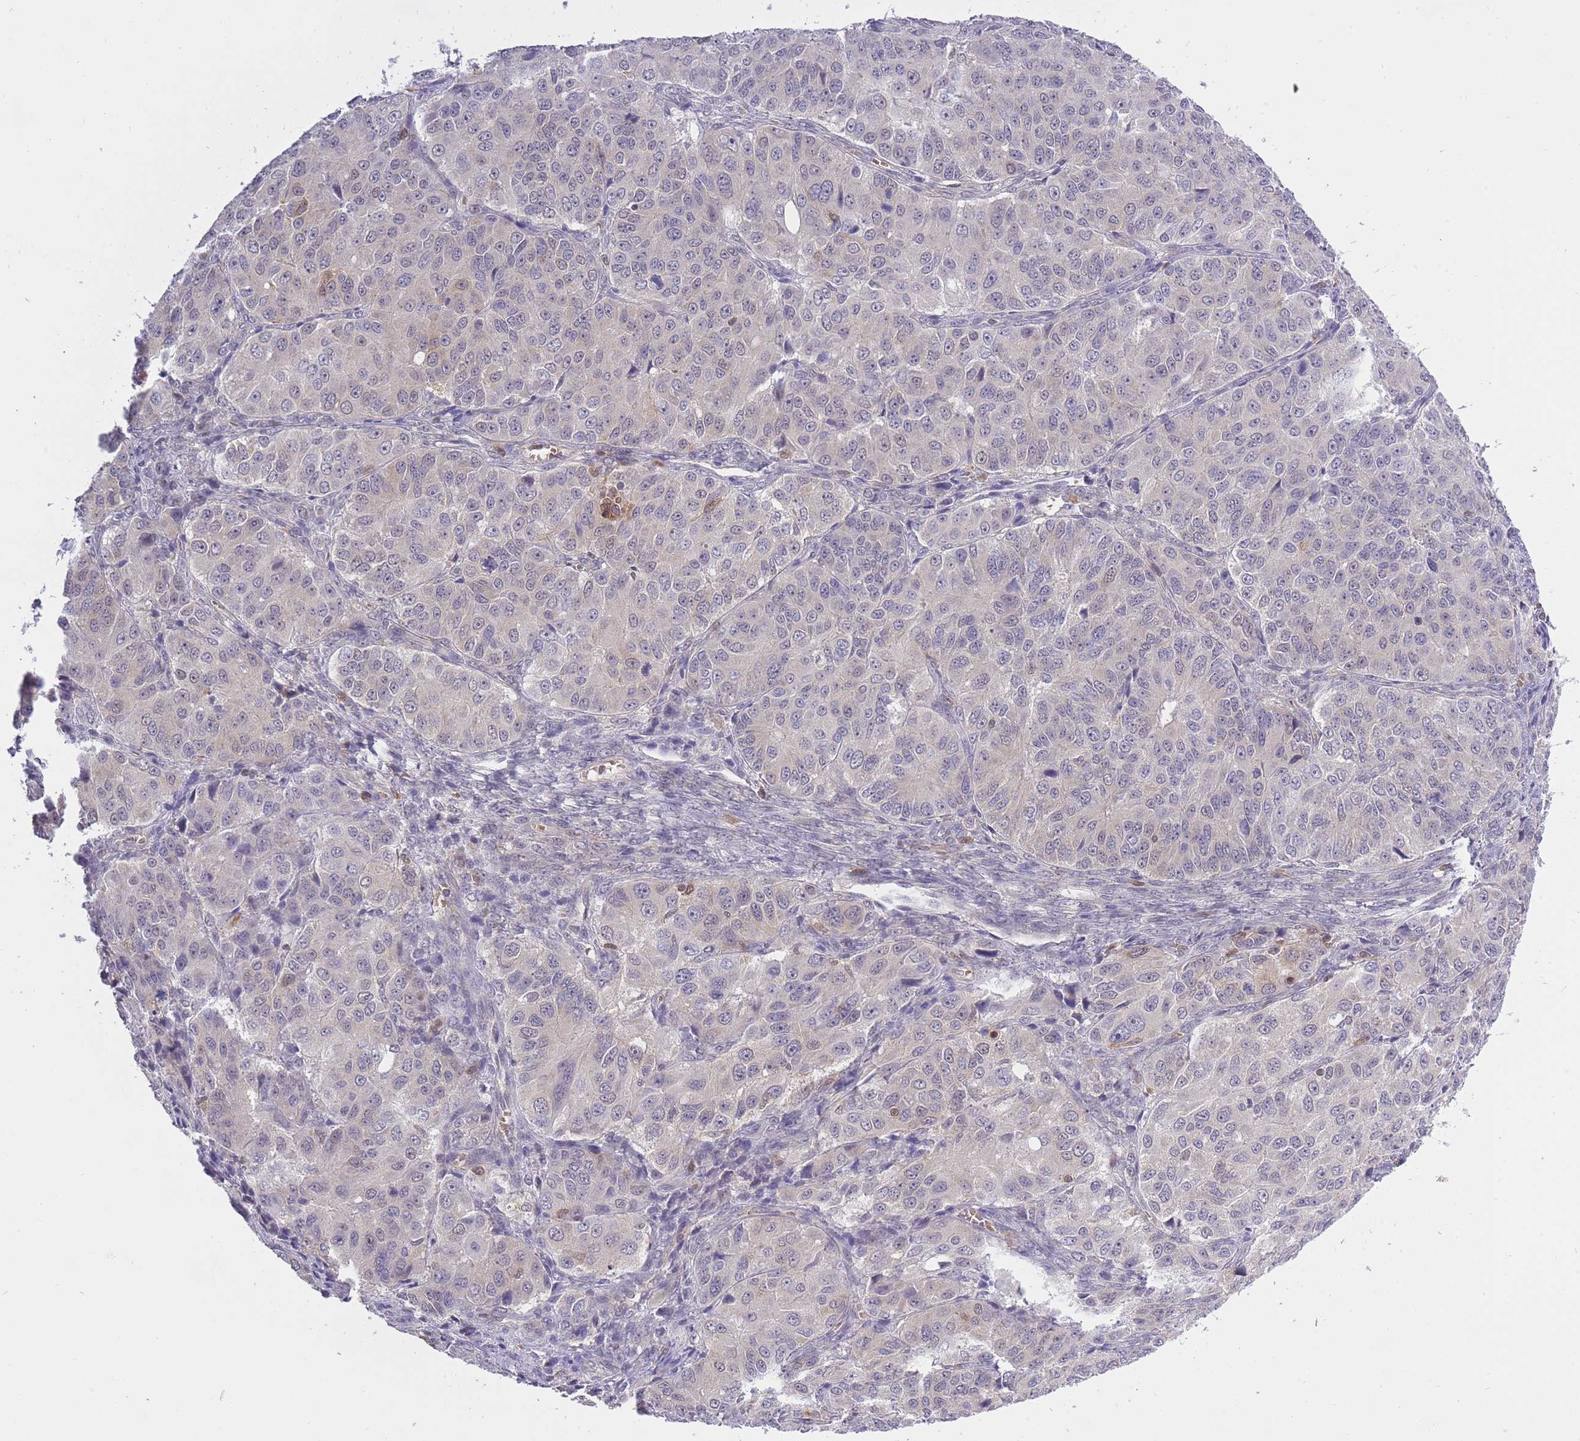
{"staining": {"intensity": "moderate", "quantity": "<25%", "location": "cytoplasmic/membranous,nuclear"}, "tissue": "ovarian cancer", "cell_type": "Tumor cells", "image_type": "cancer", "snomed": [{"axis": "morphology", "description": "Carcinoma, endometroid"}, {"axis": "topography", "description": "Ovary"}], "caption": "Protein staining by immunohistochemistry reveals moderate cytoplasmic/membranous and nuclear staining in about <25% of tumor cells in ovarian endometroid carcinoma.", "gene": "CXorf38", "patient": {"sex": "female", "age": 51}}